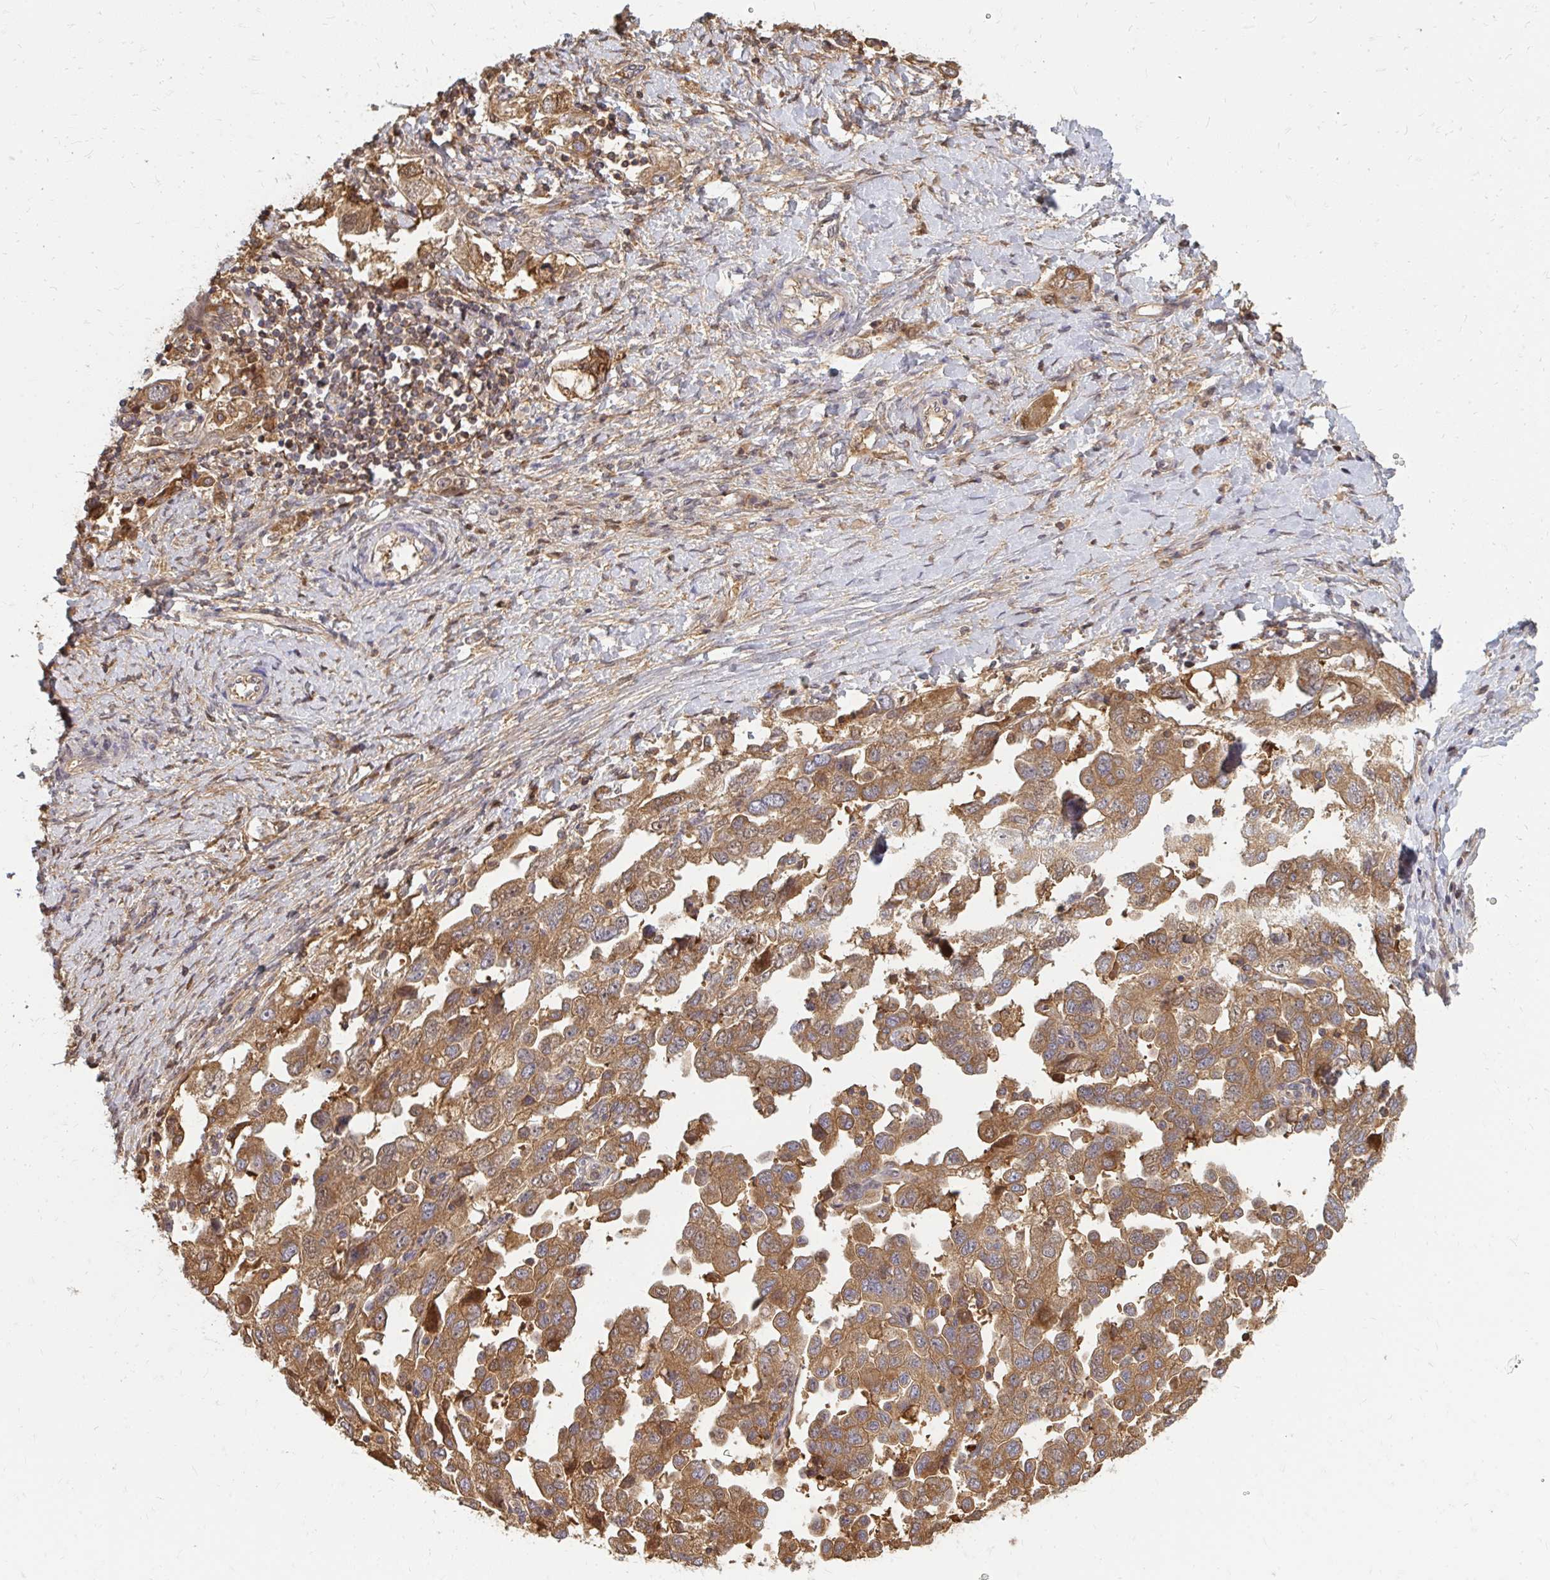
{"staining": {"intensity": "moderate", "quantity": ">75%", "location": "cytoplasmic/membranous"}, "tissue": "ovarian cancer", "cell_type": "Tumor cells", "image_type": "cancer", "snomed": [{"axis": "morphology", "description": "Carcinoma, NOS"}, {"axis": "morphology", "description": "Cystadenocarcinoma, serous, NOS"}, {"axis": "topography", "description": "Ovary"}], "caption": "The image exhibits immunohistochemical staining of ovarian serous cystadenocarcinoma. There is moderate cytoplasmic/membranous expression is identified in approximately >75% of tumor cells.", "gene": "ZNF285", "patient": {"sex": "female", "age": 69}}